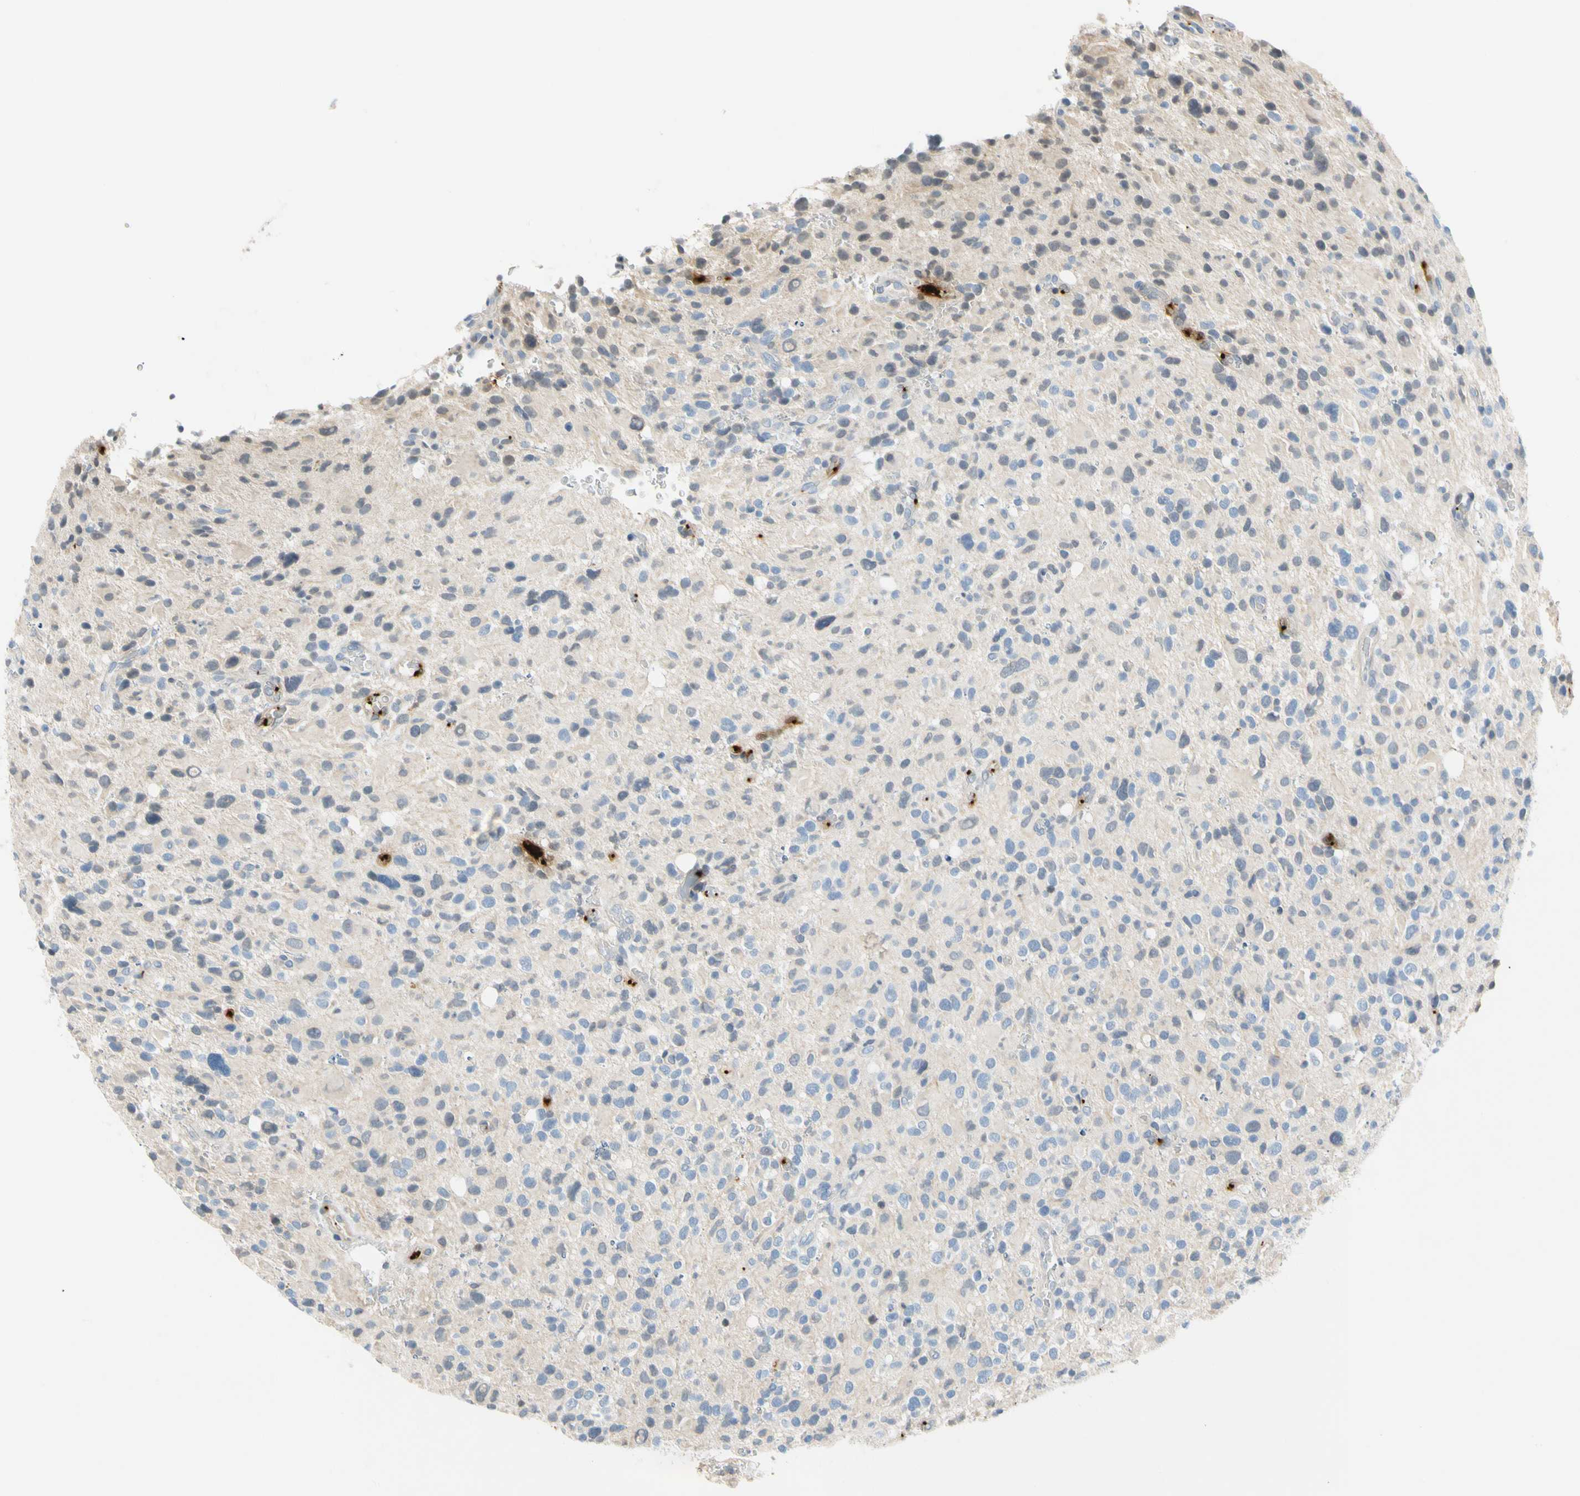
{"staining": {"intensity": "negative", "quantity": "none", "location": "none"}, "tissue": "glioma", "cell_type": "Tumor cells", "image_type": "cancer", "snomed": [{"axis": "morphology", "description": "Glioma, malignant, High grade"}, {"axis": "topography", "description": "Brain"}], "caption": "High-grade glioma (malignant) stained for a protein using immunohistochemistry demonstrates no expression tumor cells.", "gene": "PPBP", "patient": {"sex": "male", "age": 48}}